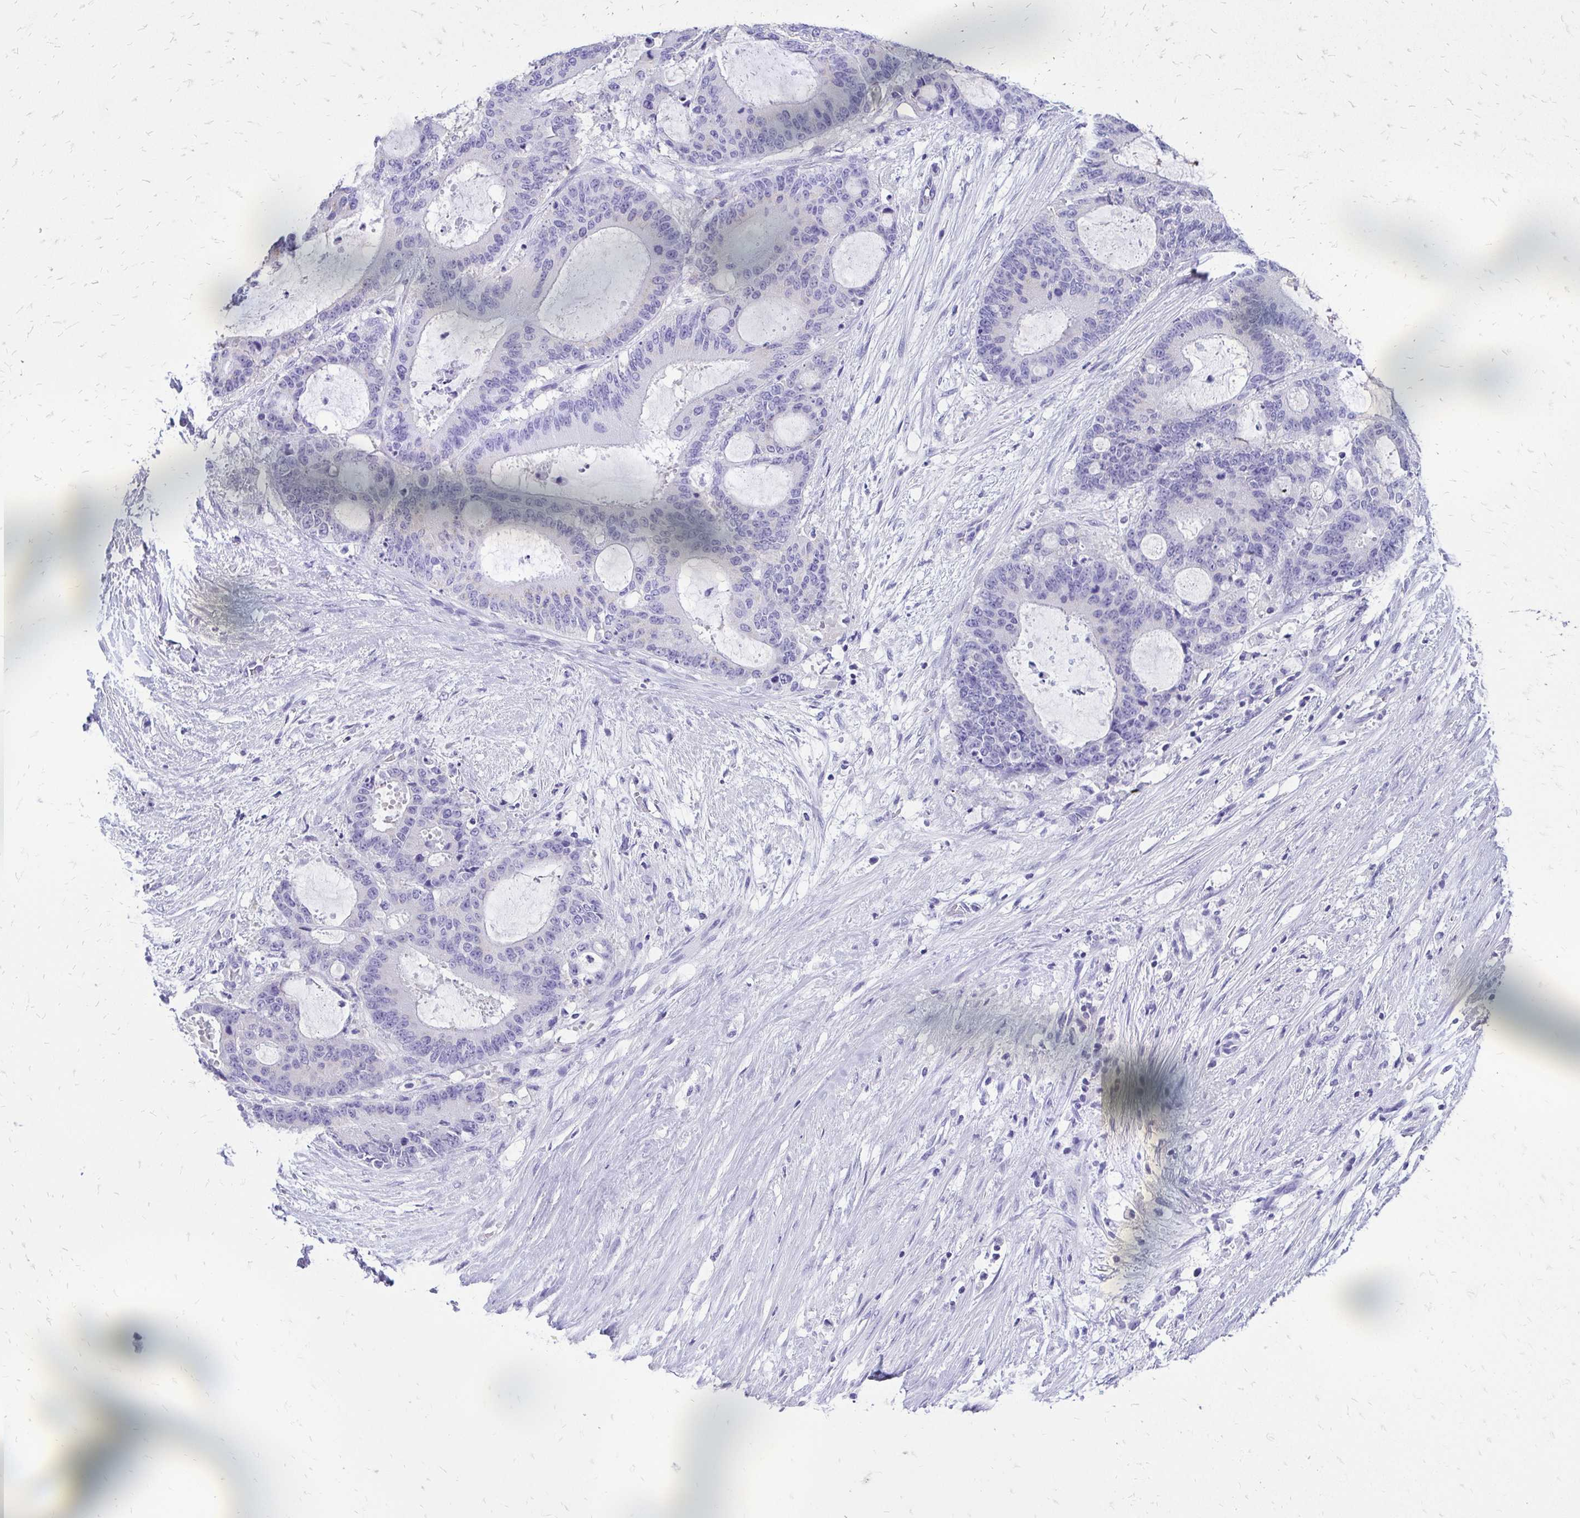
{"staining": {"intensity": "negative", "quantity": "none", "location": "none"}, "tissue": "liver cancer", "cell_type": "Tumor cells", "image_type": "cancer", "snomed": [{"axis": "morphology", "description": "Normal tissue, NOS"}, {"axis": "morphology", "description": "Cholangiocarcinoma"}, {"axis": "topography", "description": "Liver"}, {"axis": "topography", "description": "Peripheral nerve tissue"}], "caption": "Liver cancer stained for a protein using IHC reveals no expression tumor cells.", "gene": "SLC32A1", "patient": {"sex": "female", "age": 73}}